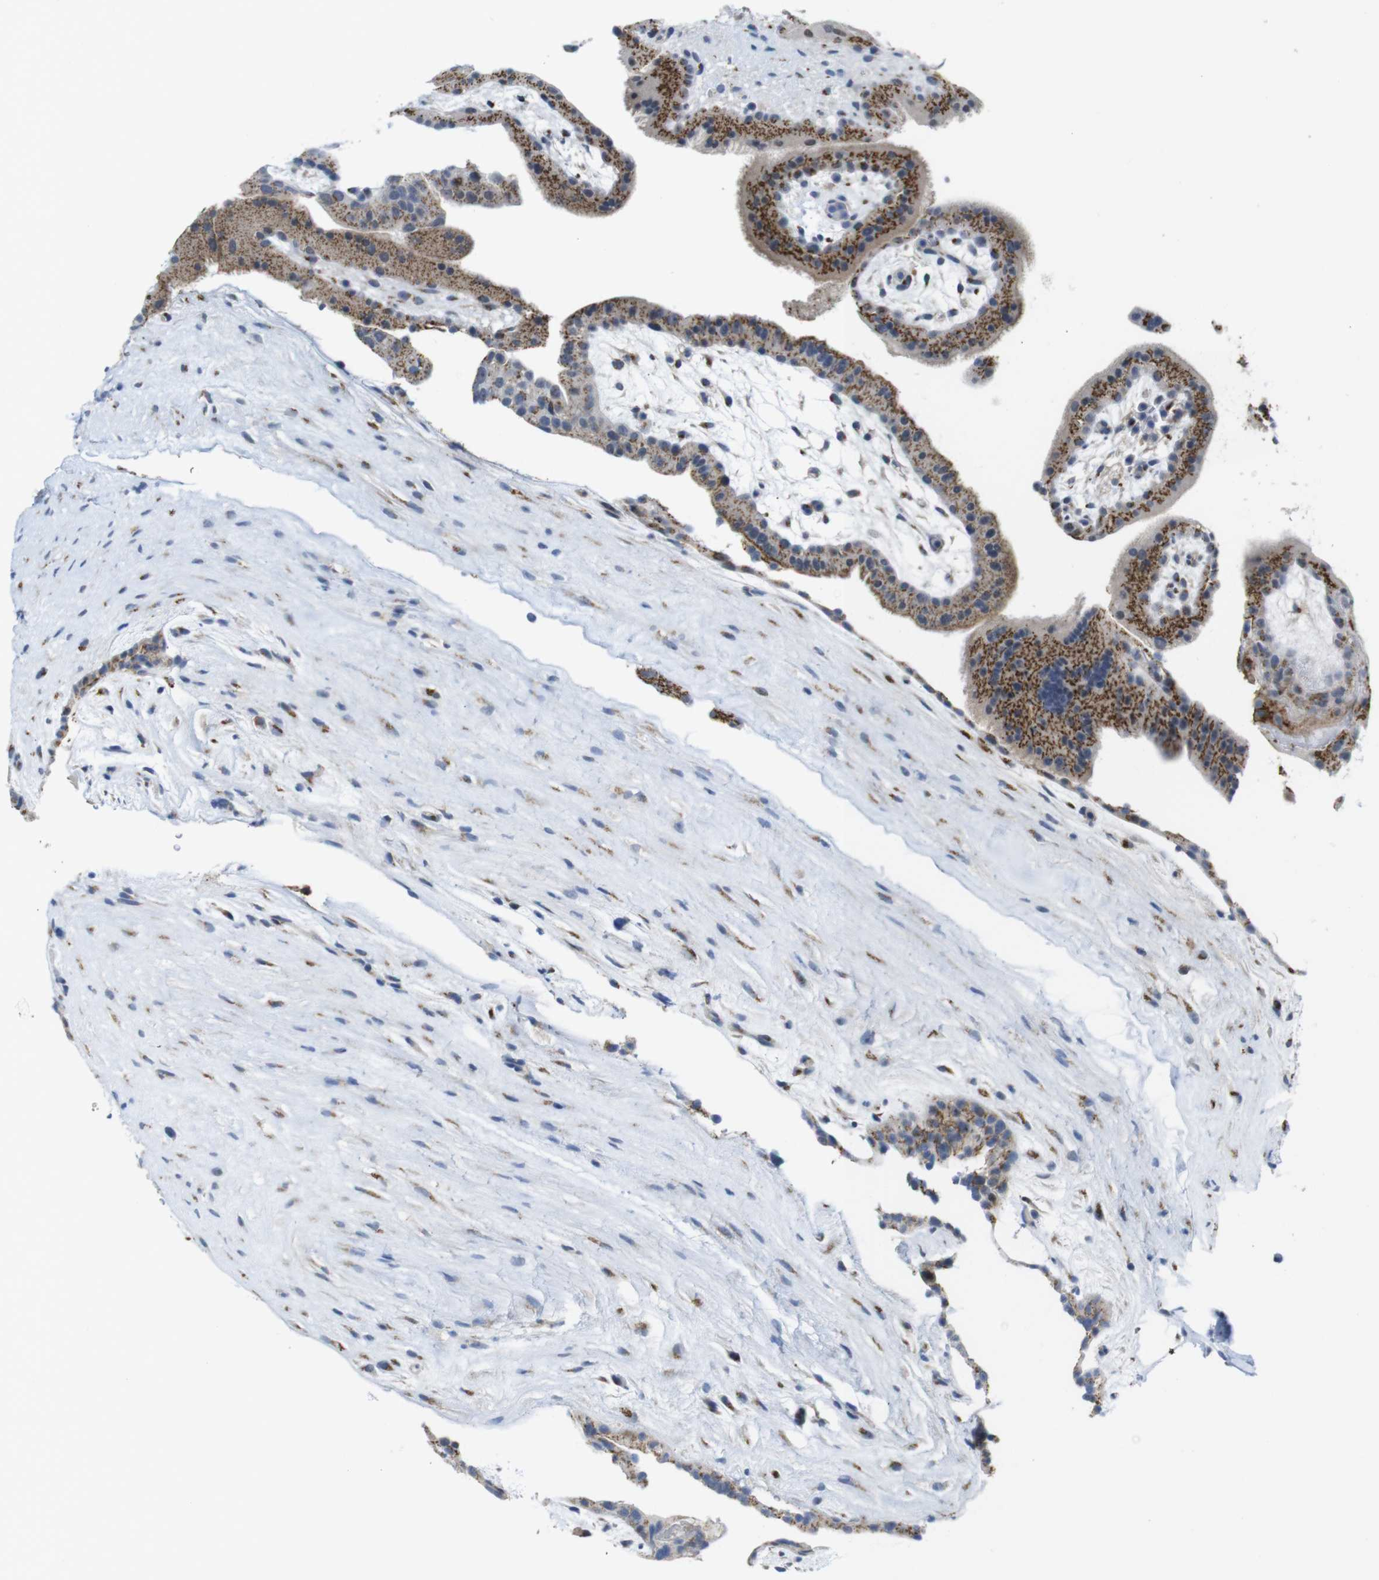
{"staining": {"intensity": "moderate", "quantity": ">75%", "location": "cytoplasmic/membranous"}, "tissue": "placenta", "cell_type": "Trophoblastic cells", "image_type": "normal", "snomed": [{"axis": "morphology", "description": "Normal tissue, NOS"}, {"axis": "topography", "description": "Placenta"}], "caption": "Trophoblastic cells exhibit medium levels of moderate cytoplasmic/membranous expression in about >75% of cells in benign placenta.", "gene": "CCR6", "patient": {"sex": "female", "age": 19}}